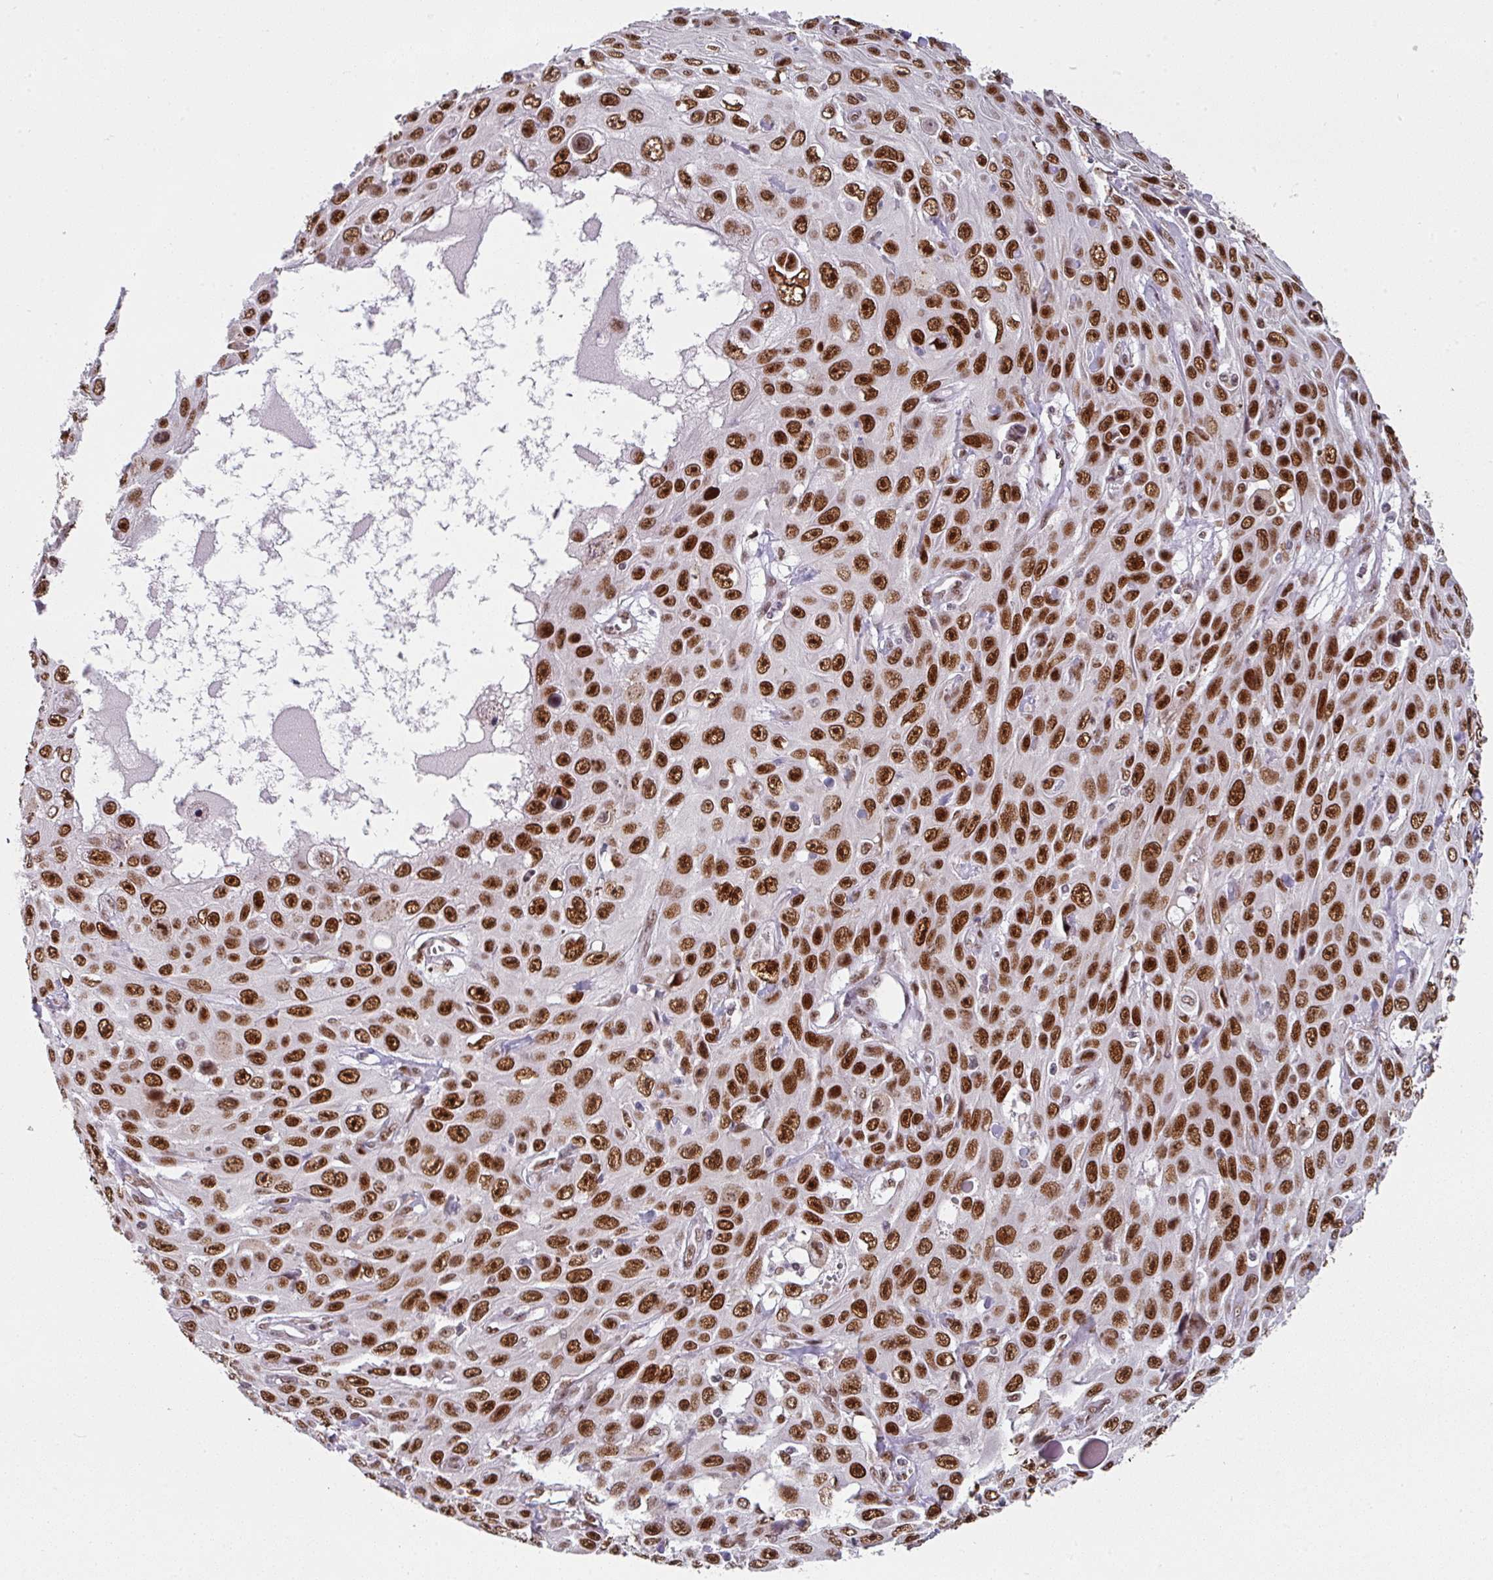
{"staining": {"intensity": "strong", "quantity": ">75%", "location": "nuclear"}, "tissue": "skin cancer", "cell_type": "Tumor cells", "image_type": "cancer", "snomed": [{"axis": "morphology", "description": "Squamous cell carcinoma, NOS"}, {"axis": "topography", "description": "Skin"}], "caption": "Human skin cancer (squamous cell carcinoma) stained for a protein (brown) reveals strong nuclear positive positivity in approximately >75% of tumor cells.", "gene": "RAD50", "patient": {"sex": "male", "age": 82}}